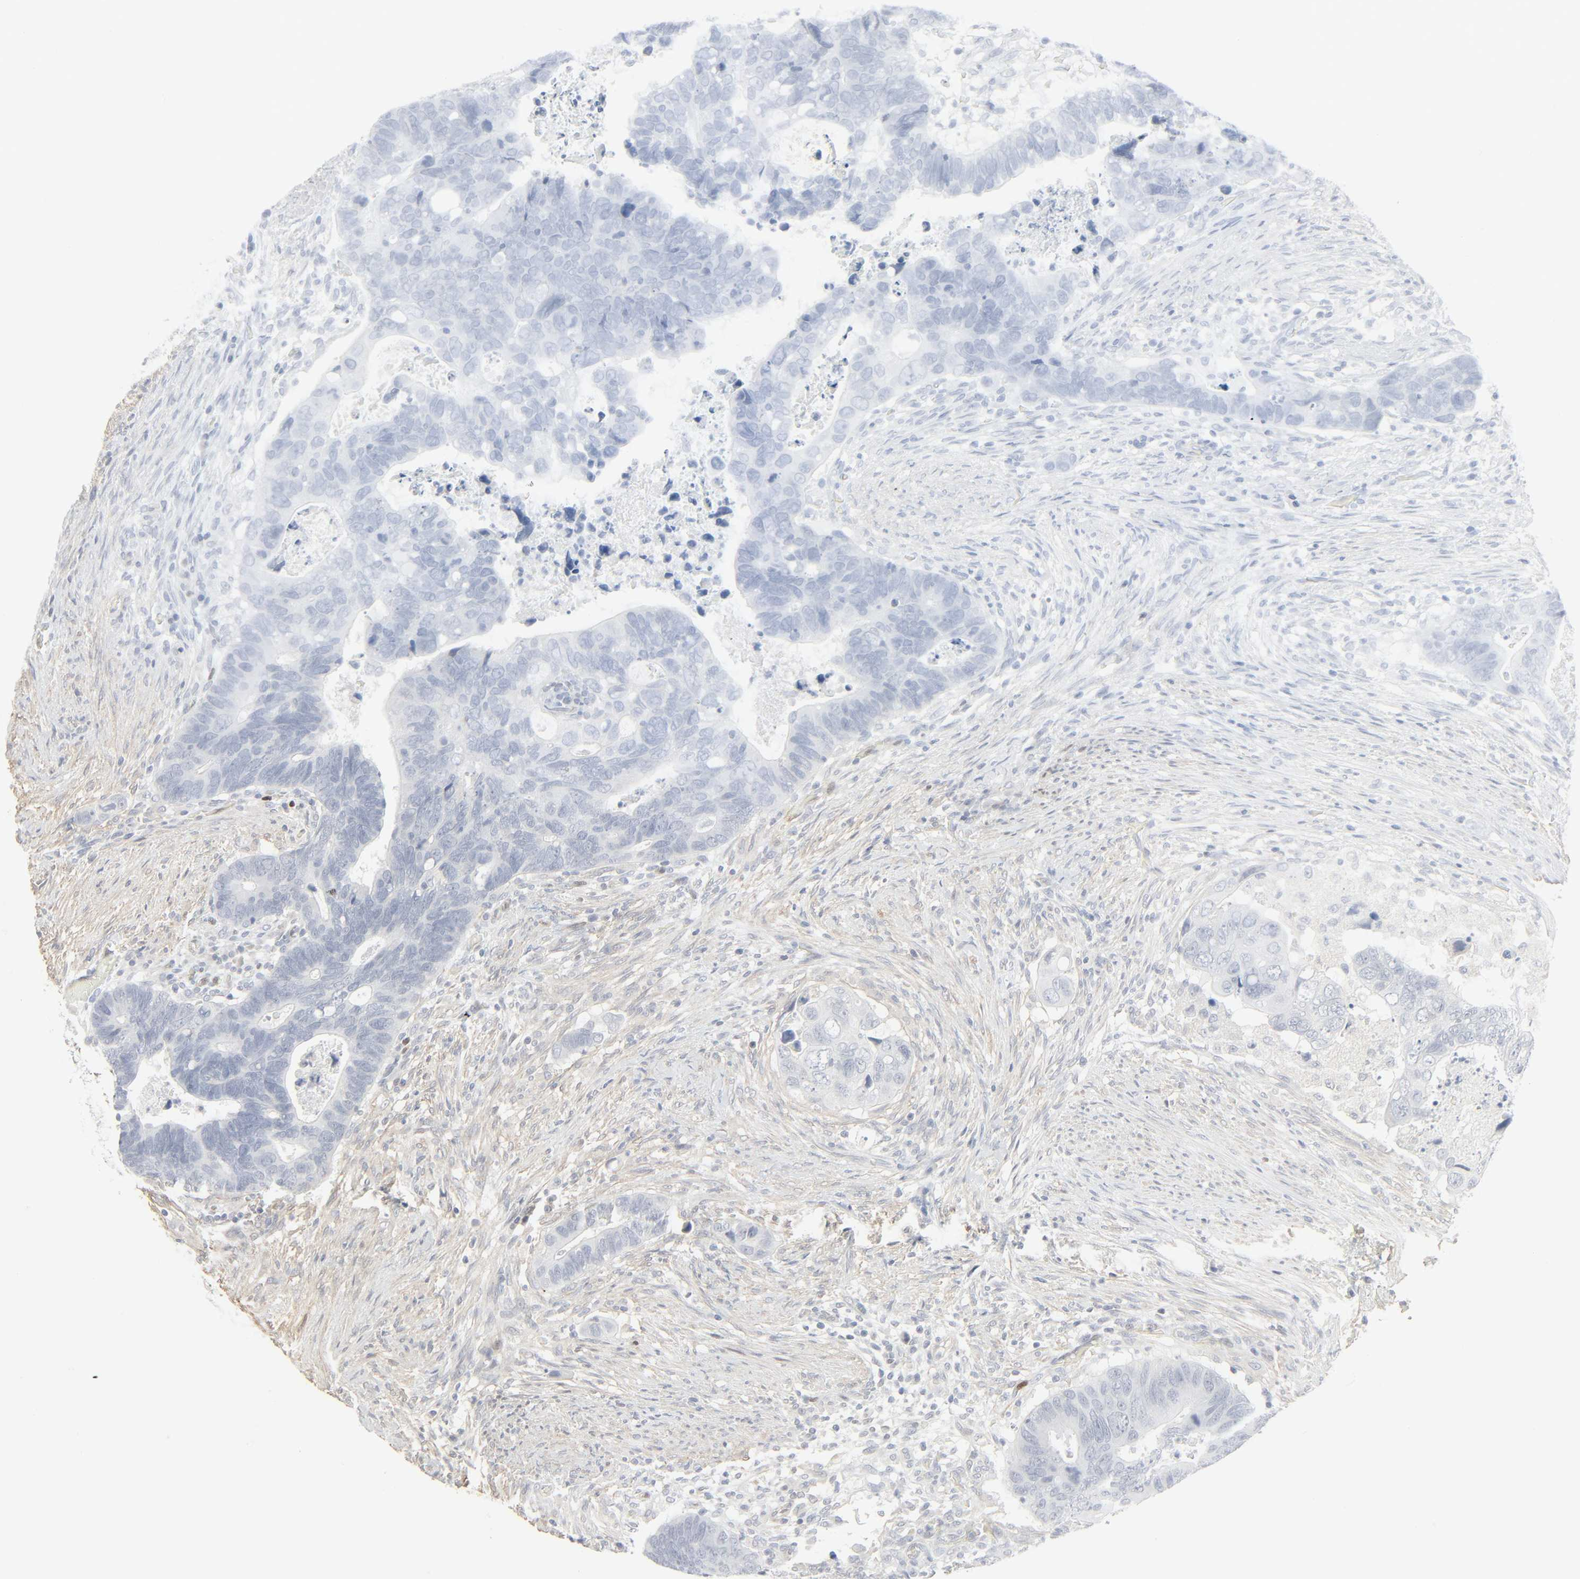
{"staining": {"intensity": "negative", "quantity": "none", "location": "none"}, "tissue": "colorectal cancer", "cell_type": "Tumor cells", "image_type": "cancer", "snomed": [{"axis": "morphology", "description": "Adenocarcinoma, NOS"}, {"axis": "topography", "description": "Rectum"}], "caption": "Immunohistochemistry photomicrograph of neoplastic tissue: colorectal cancer (adenocarcinoma) stained with DAB shows no significant protein staining in tumor cells.", "gene": "ZBTB16", "patient": {"sex": "male", "age": 53}}